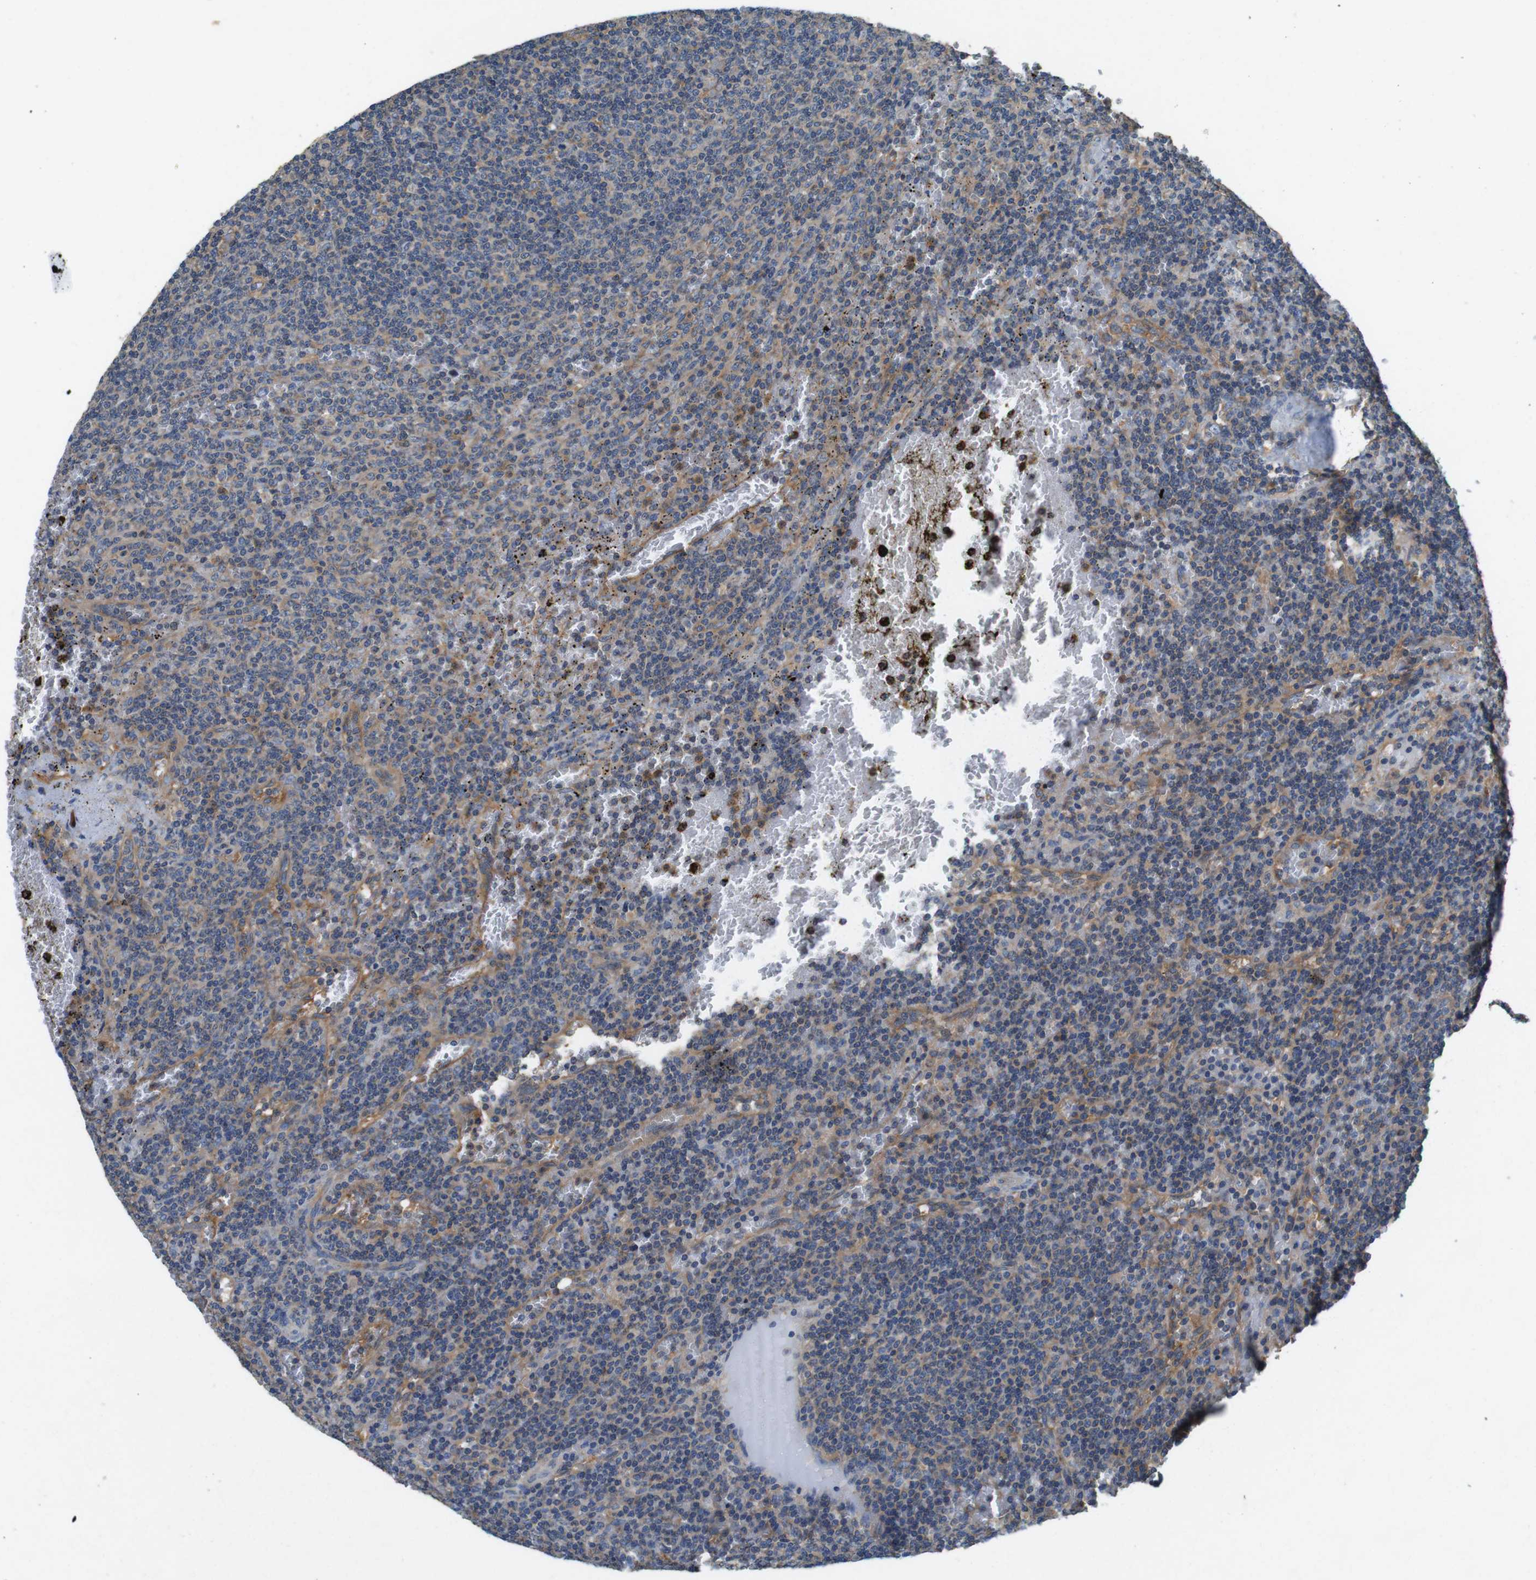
{"staining": {"intensity": "weak", "quantity": "25%-75%", "location": "cytoplasmic/membranous"}, "tissue": "lymphoma", "cell_type": "Tumor cells", "image_type": "cancer", "snomed": [{"axis": "morphology", "description": "Malignant lymphoma, non-Hodgkin's type, Low grade"}, {"axis": "topography", "description": "Spleen"}], "caption": "Lymphoma stained for a protein (brown) shows weak cytoplasmic/membranous positive staining in about 25%-75% of tumor cells.", "gene": "DCTN1", "patient": {"sex": "female", "age": 50}}